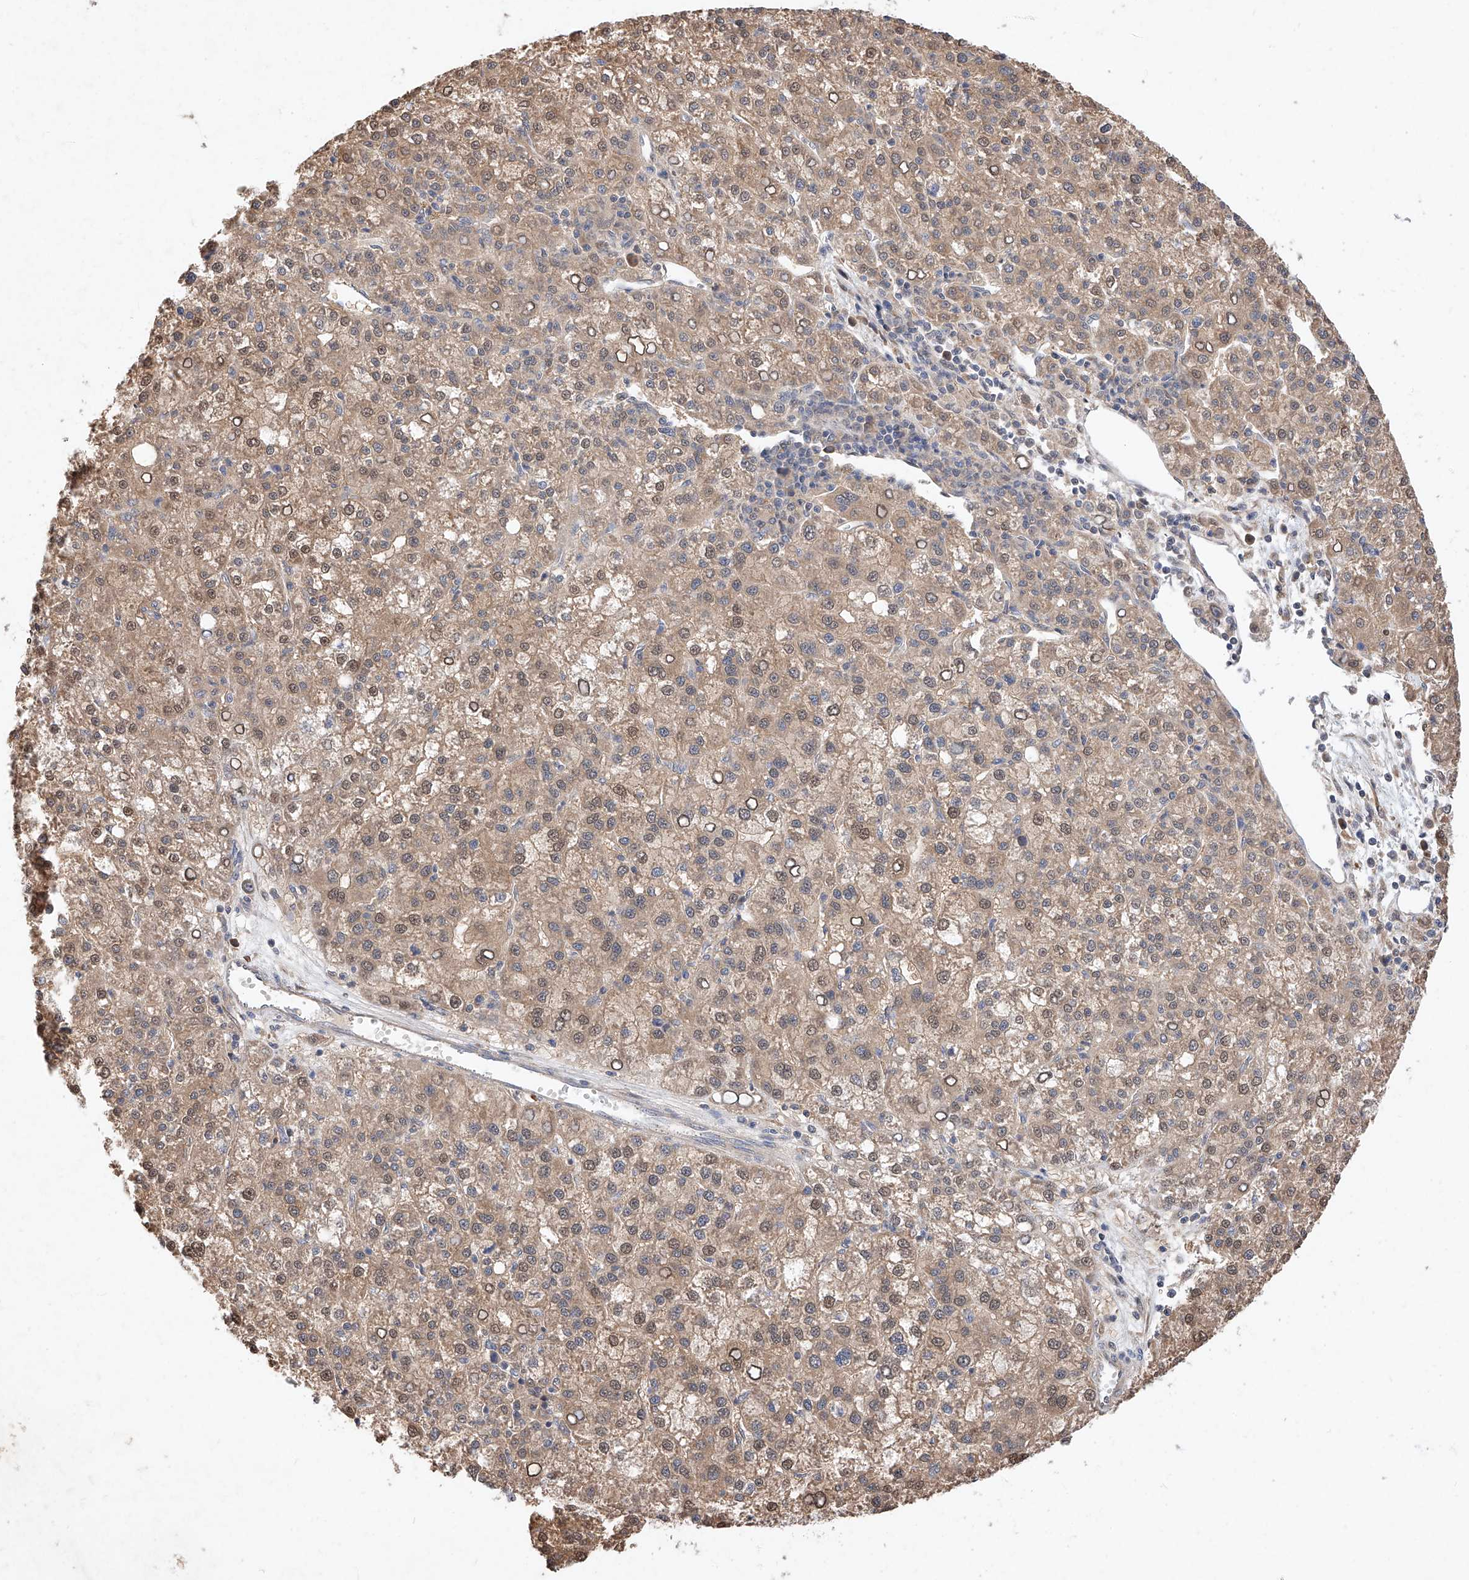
{"staining": {"intensity": "moderate", "quantity": ">75%", "location": "cytoplasmic/membranous,nuclear"}, "tissue": "liver cancer", "cell_type": "Tumor cells", "image_type": "cancer", "snomed": [{"axis": "morphology", "description": "Carcinoma, Hepatocellular, NOS"}, {"axis": "topography", "description": "Liver"}], "caption": "Immunohistochemistry photomicrograph of human hepatocellular carcinoma (liver) stained for a protein (brown), which exhibits medium levels of moderate cytoplasmic/membranous and nuclear staining in about >75% of tumor cells.", "gene": "ZSCAN4", "patient": {"sex": "female", "age": 58}}